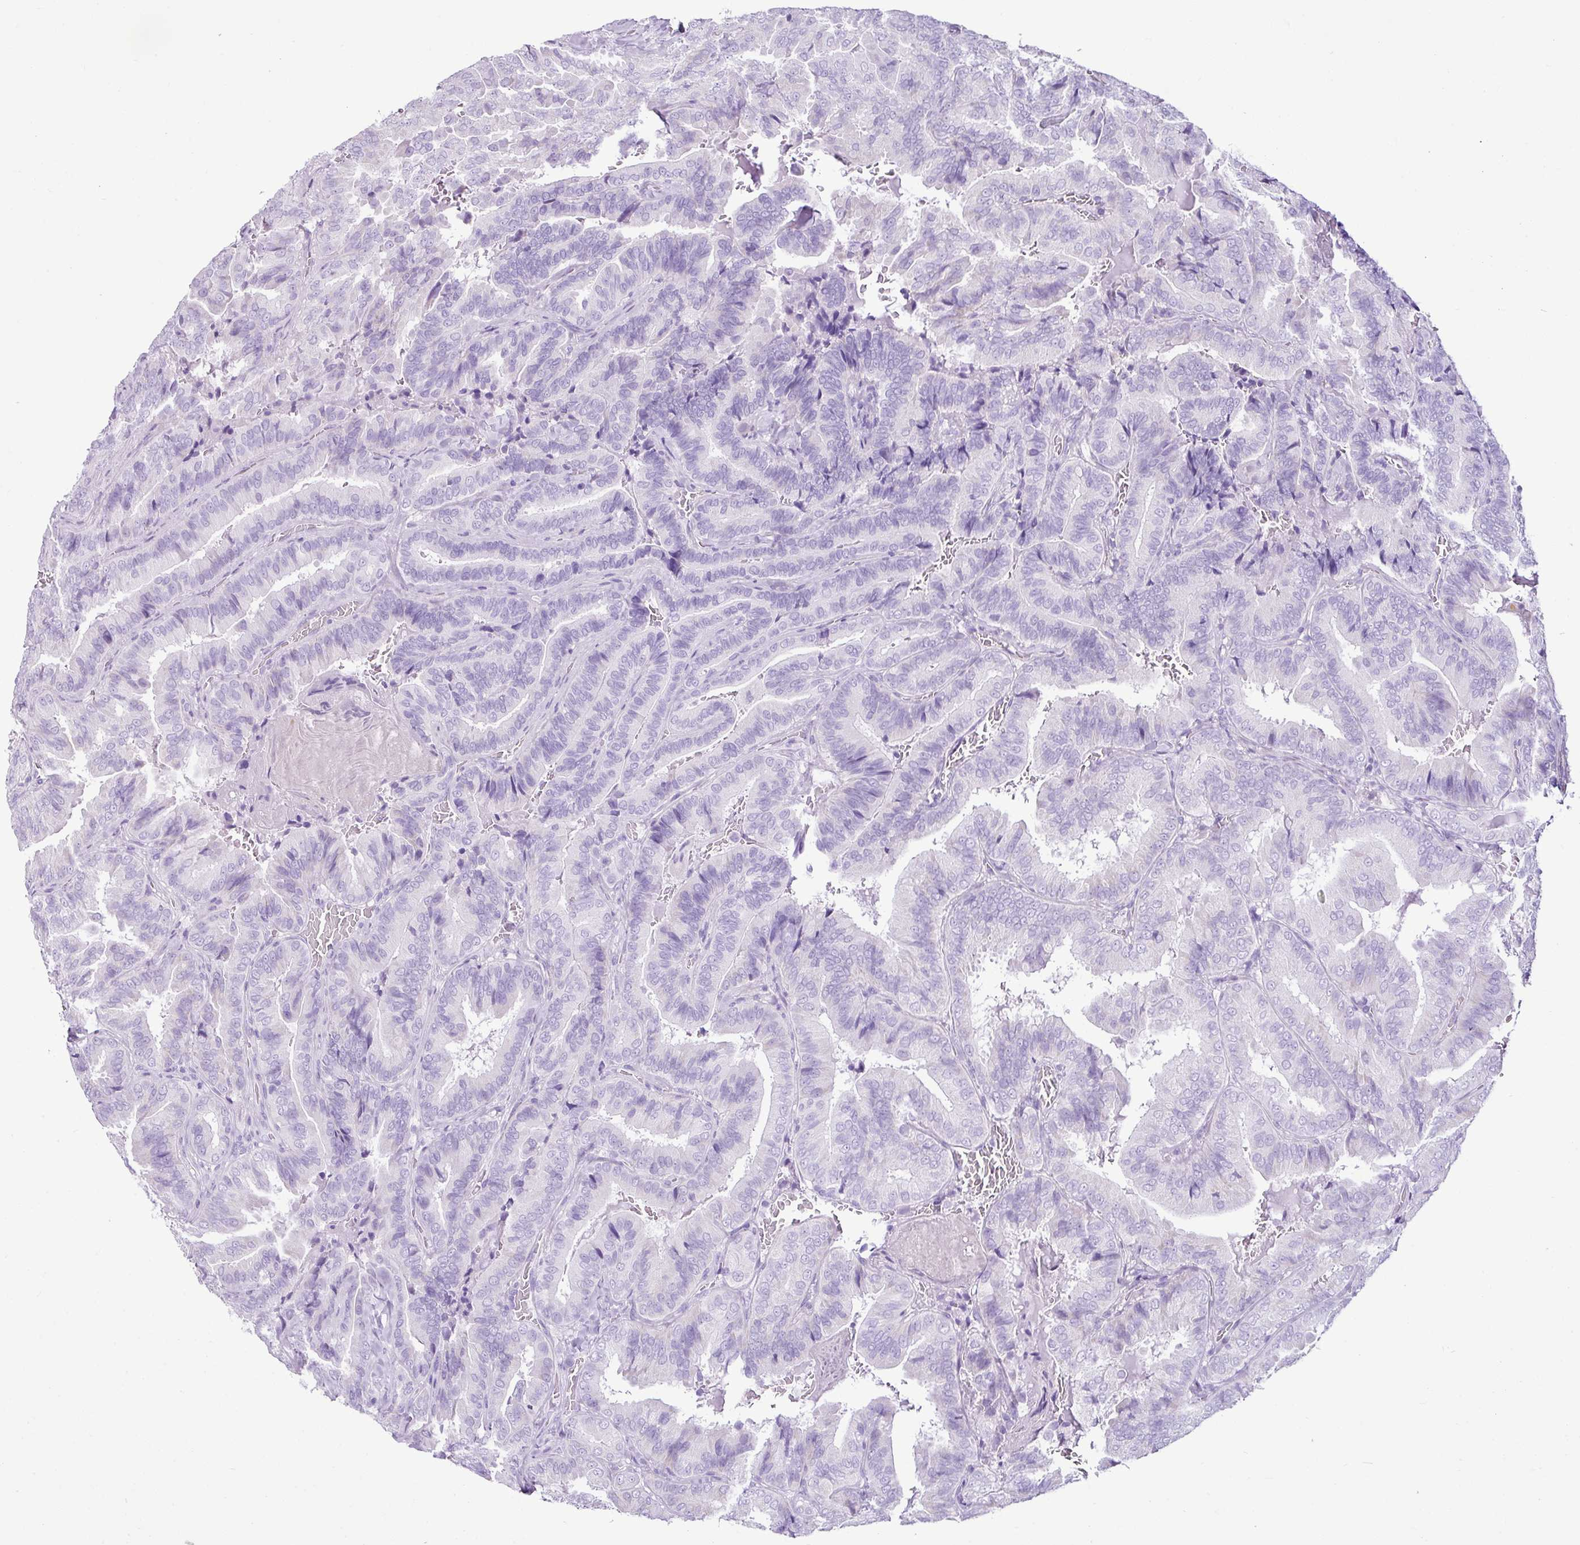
{"staining": {"intensity": "negative", "quantity": "none", "location": "none"}, "tissue": "thyroid cancer", "cell_type": "Tumor cells", "image_type": "cancer", "snomed": [{"axis": "morphology", "description": "Papillary adenocarcinoma, NOS"}, {"axis": "topography", "description": "Thyroid gland"}], "caption": "The immunohistochemistry (IHC) histopathology image has no significant positivity in tumor cells of papillary adenocarcinoma (thyroid) tissue.", "gene": "LILRB4", "patient": {"sex": "male", "age": 61}}